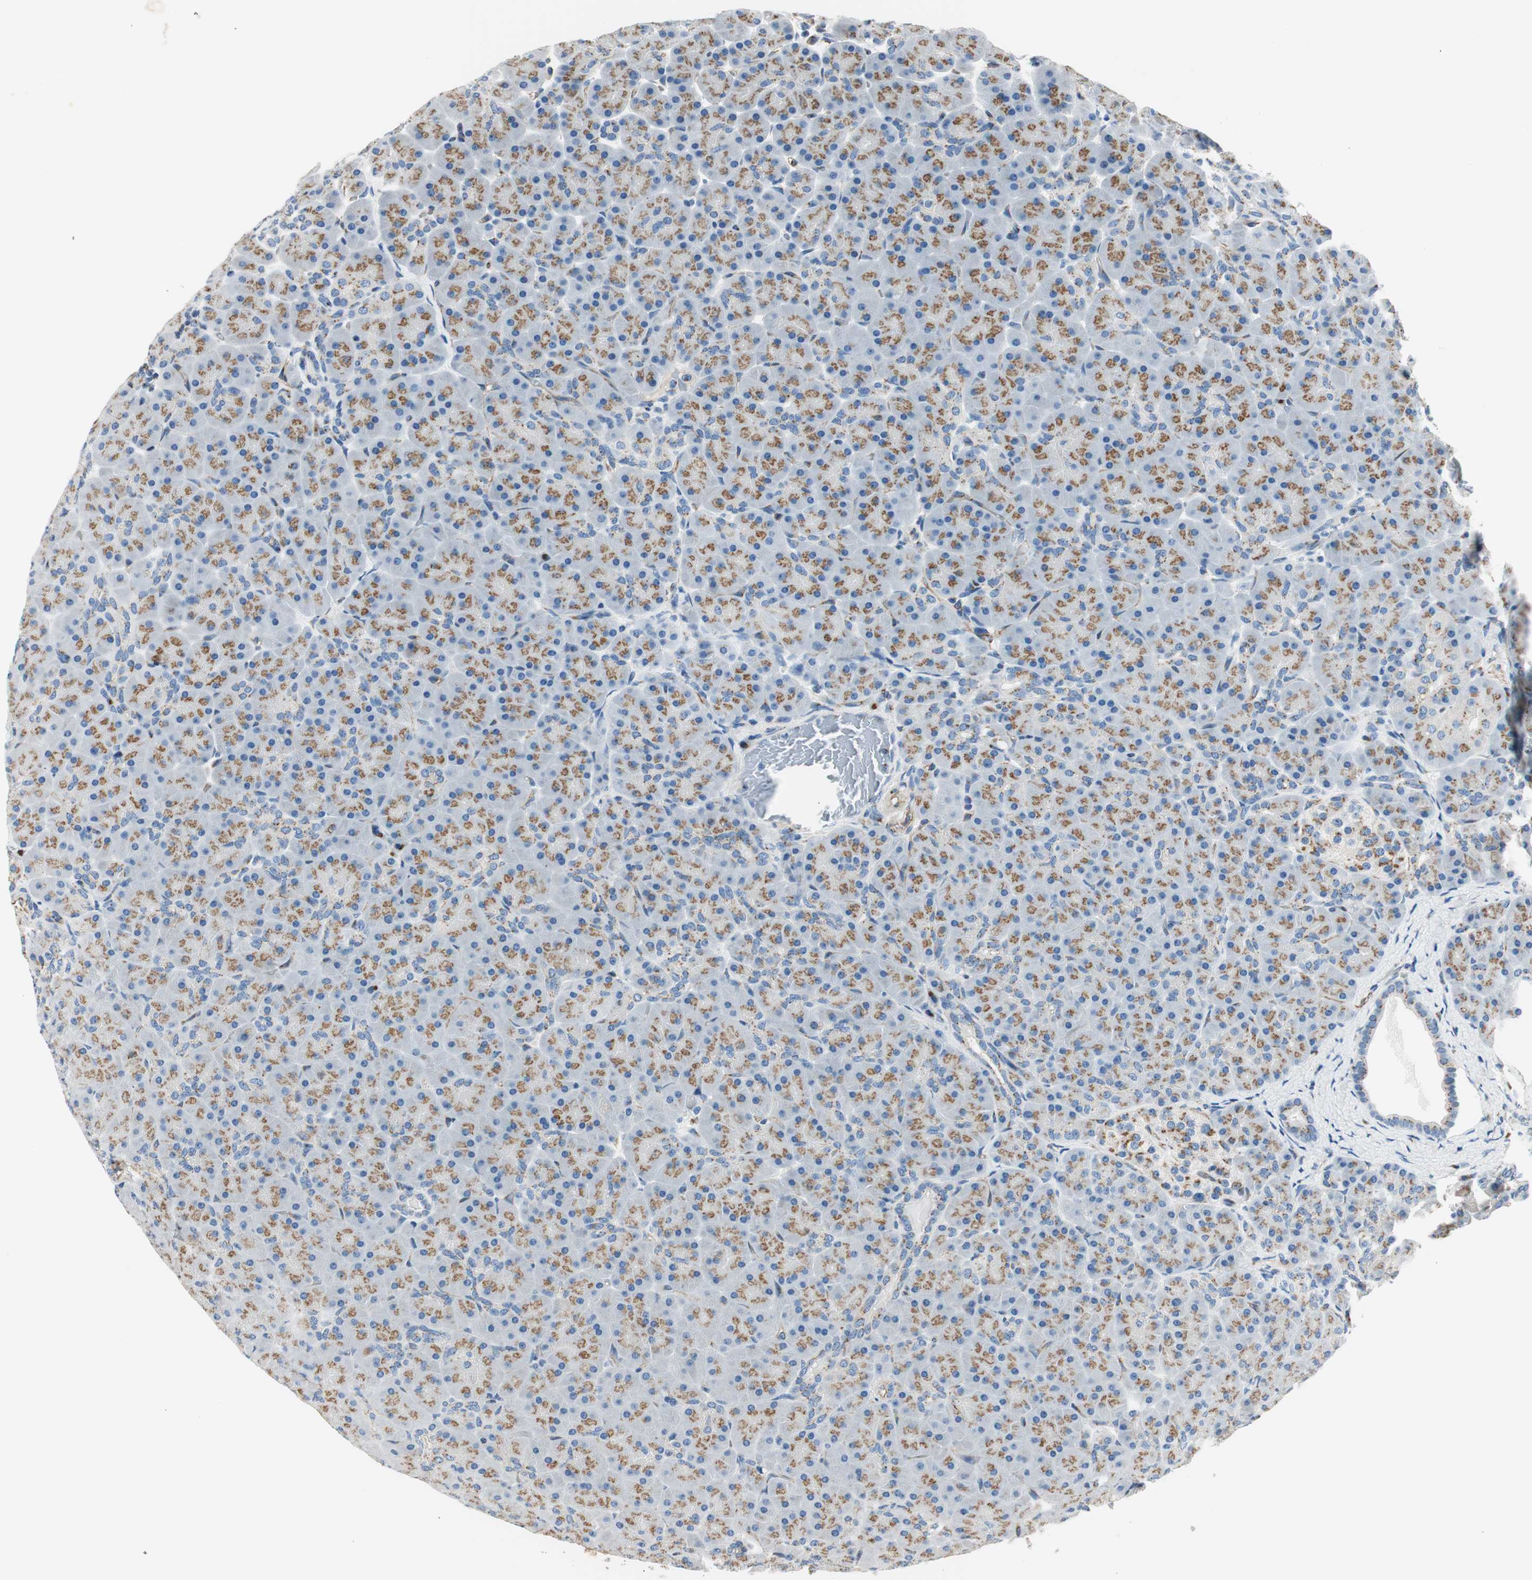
{"staining": {"intensity": "moderate", "quantity": ">75%", "location": "cytoplasmic/membranous"}, "tissue": "pancreas", "cell_type": "Exocrine glandular cells", "image_type": "normal", "snomed": [{"axis": "morphology", "description": "Normal tissue, NOS"}, {"axis": "topography", "description": "Pancreas"}], "caption": "Moderate cytoplasmic/membranous expression for a protein is appreciated in approximately >75% of exocrine glandular cells of normal pancreas using immunohistochemistry (IHC).", "gene": "TMF1", "patient": {"sex": "male", "age": 66}}